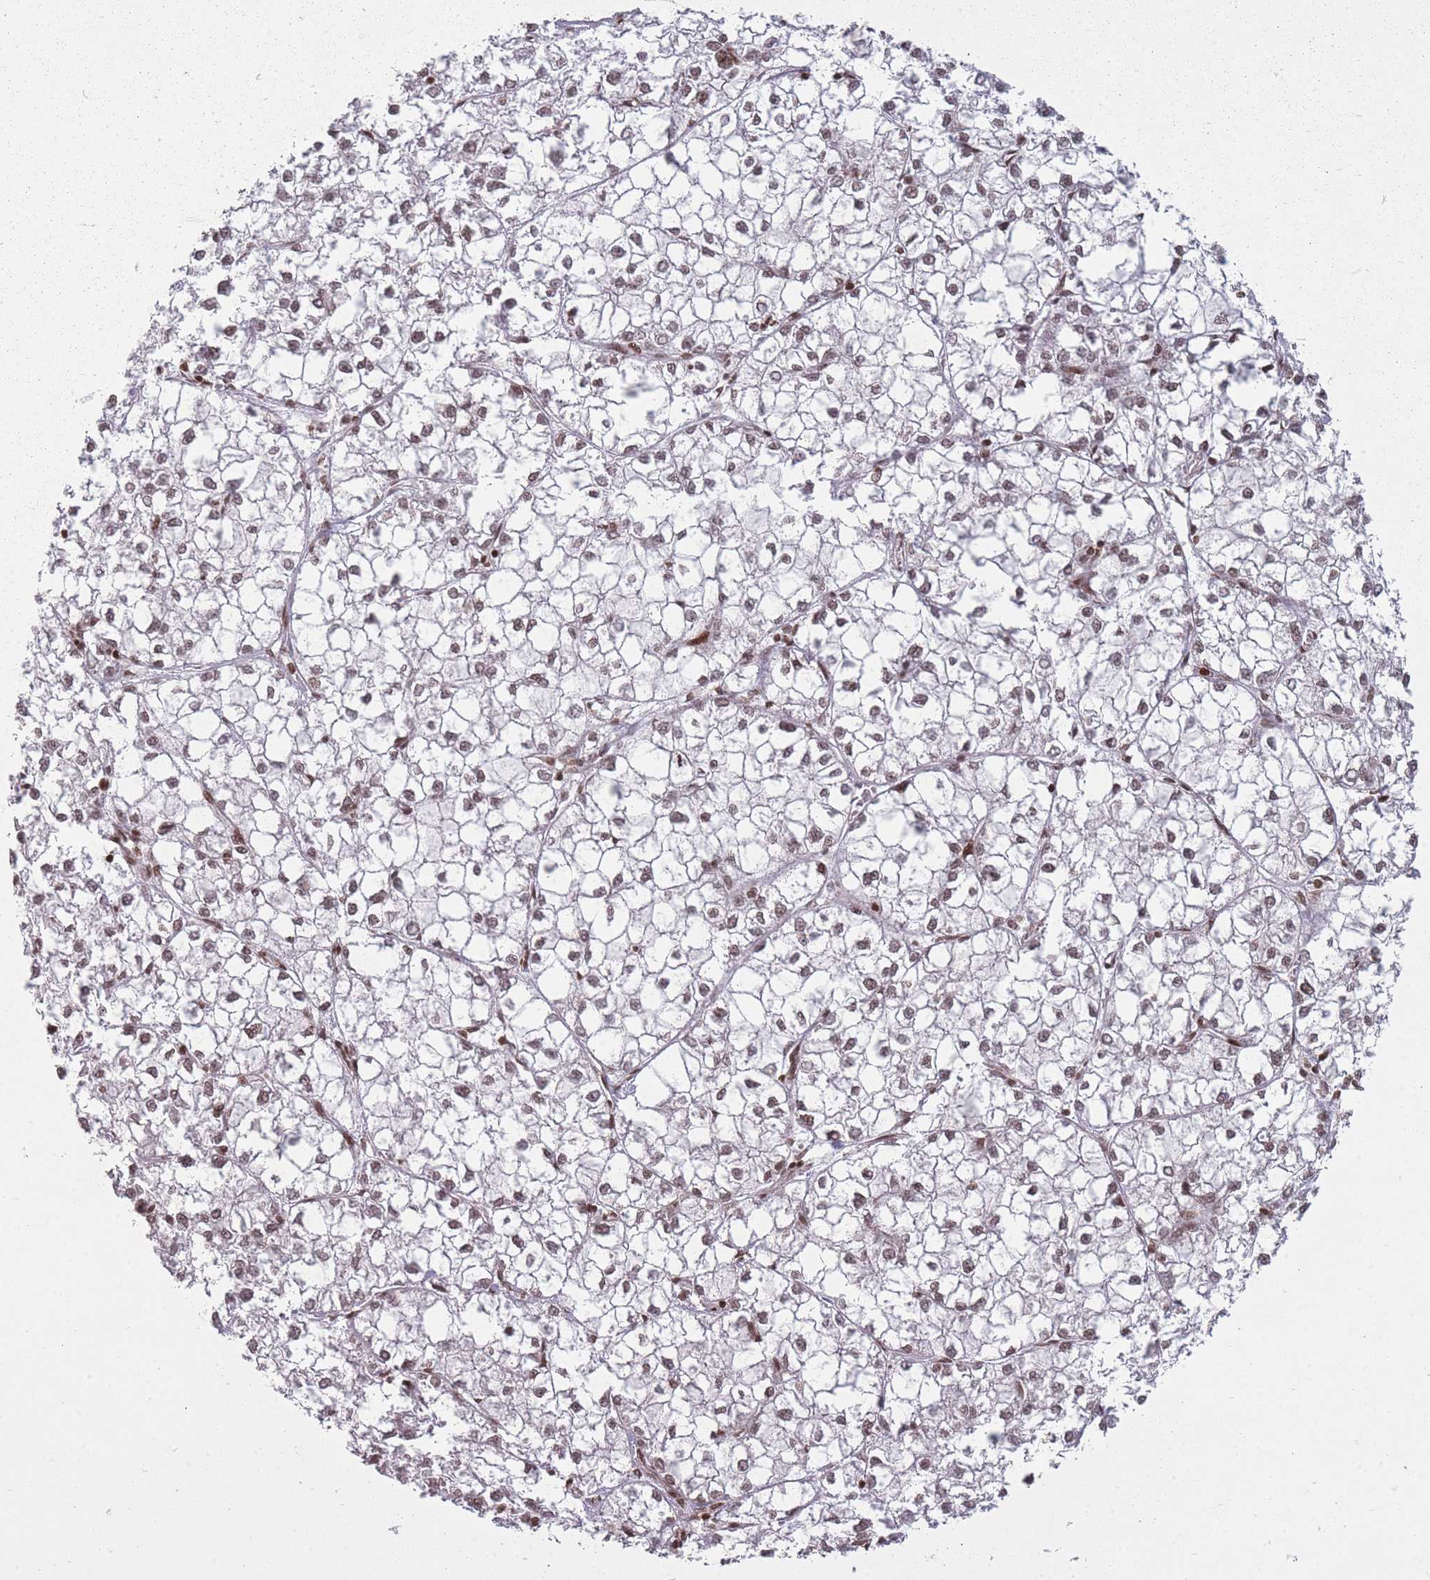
{"staining": {"intensity": "weak", "quantity": "25%-75%", "location": "nuclear"}, "tissue": "liver cancer", "cell_type": "Tumor cells", "image_type": "cancer", "snomed": [{"axis": "morphology", "description": "Carcinoma, Hepatocellular, NOS"}, {"axis": "topography", "description": "Liver"}], "caption": "Protein expression analysis of human liver hepatocellular carcinoma reveals weak nuclear expression in approximately 25%-75% of tumor cells.", "gene": "TMC6", "patient": {"sex": "female", "age": 43}}